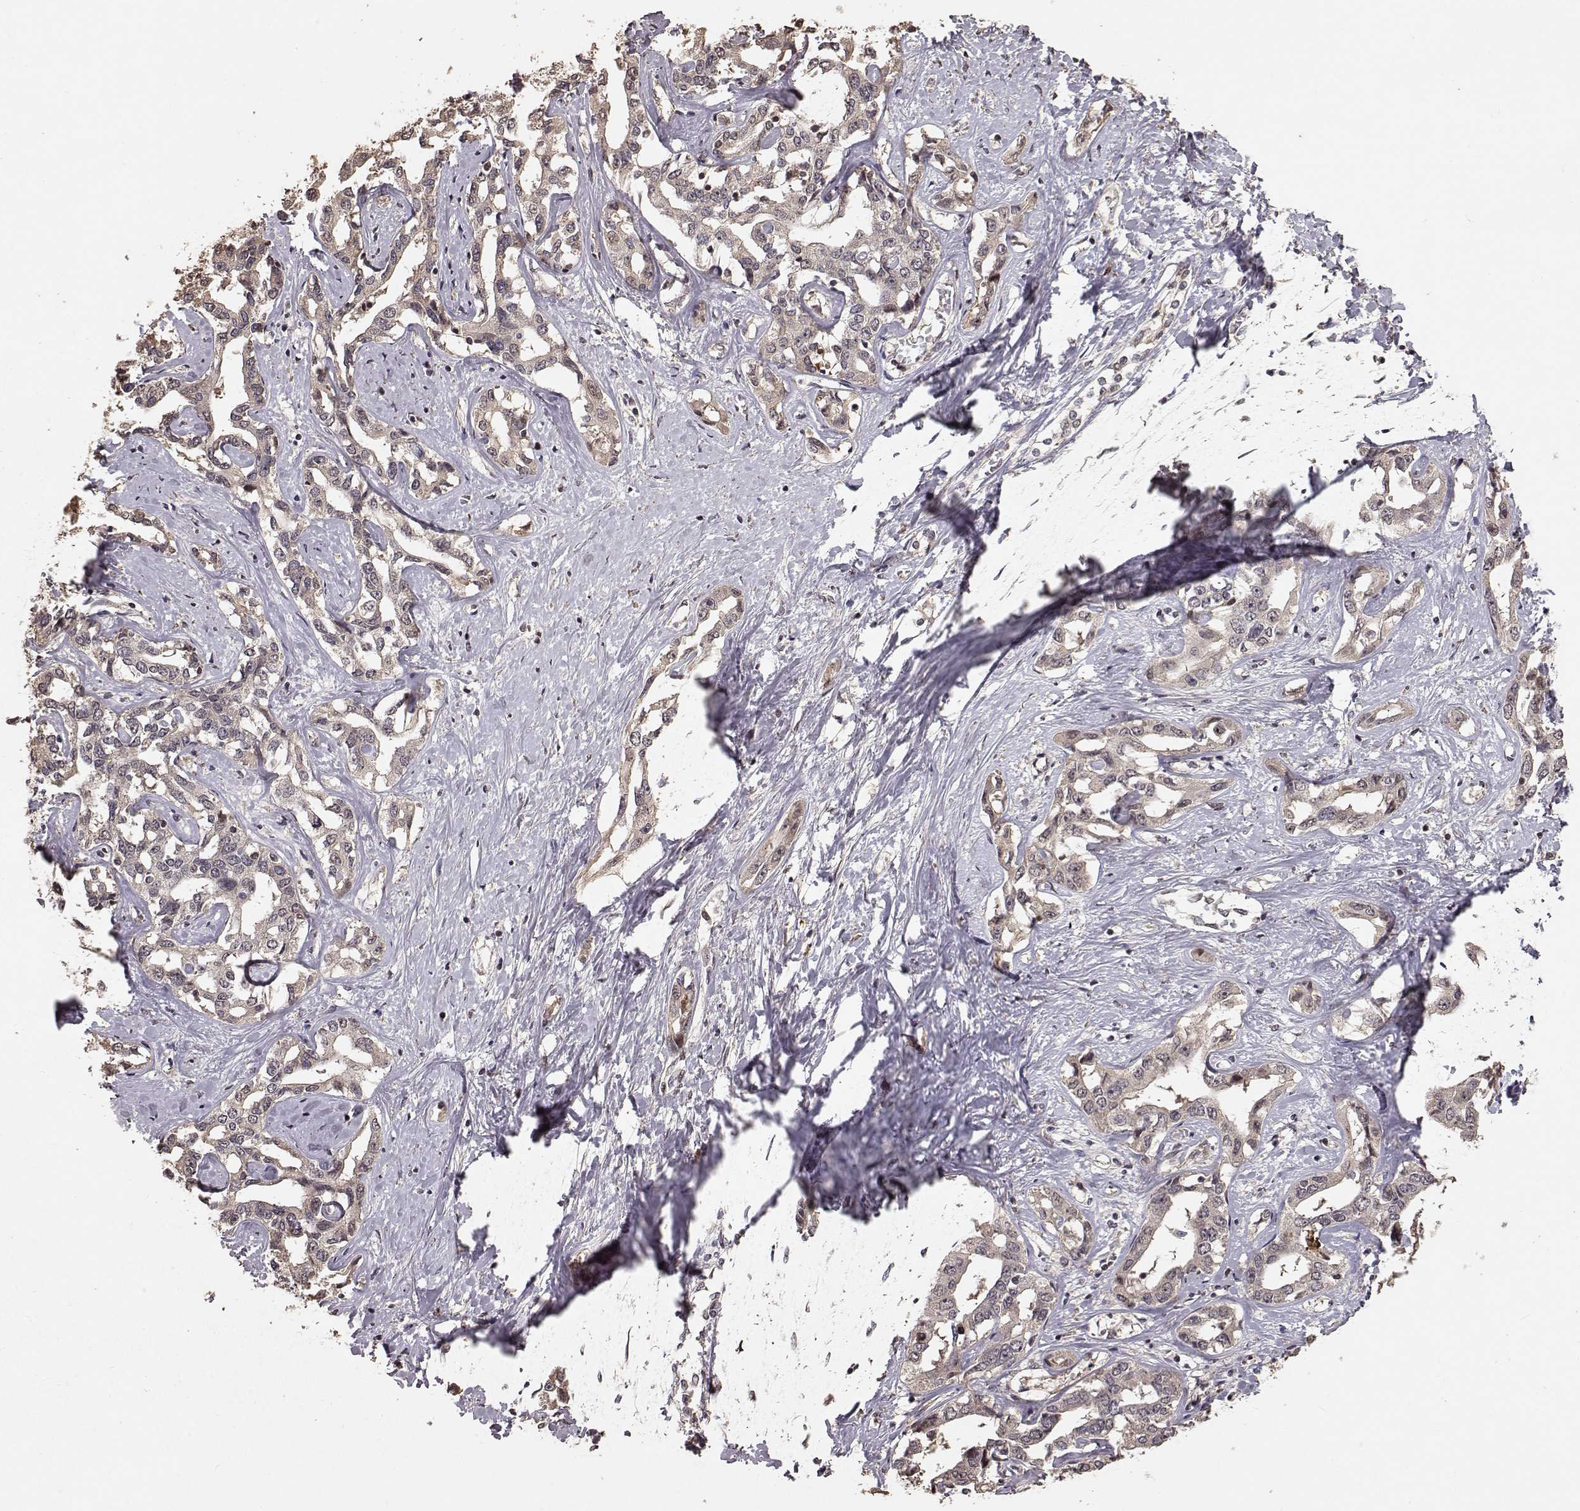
{"staining": {"intensity": "weak", "quantity": ">75%", "location": "cytoplasmic/membranous"}, "tissue": "liver cancer", "cell_type": "Tumor cells", "image_type": "cancer", "snomed": [{"axis": "morphology", "description": "Cholangiocarcinoma"}, {"axis": "topography", "description": "Liver"}], "caption": "Tumor cells show low levels of weak cytoplasmic/membranous positivity in approximately >75% of cells in human liver cholangiocarcinoma.", "gene": "USP15", "patient": {"sex": "male", "age": 59}}